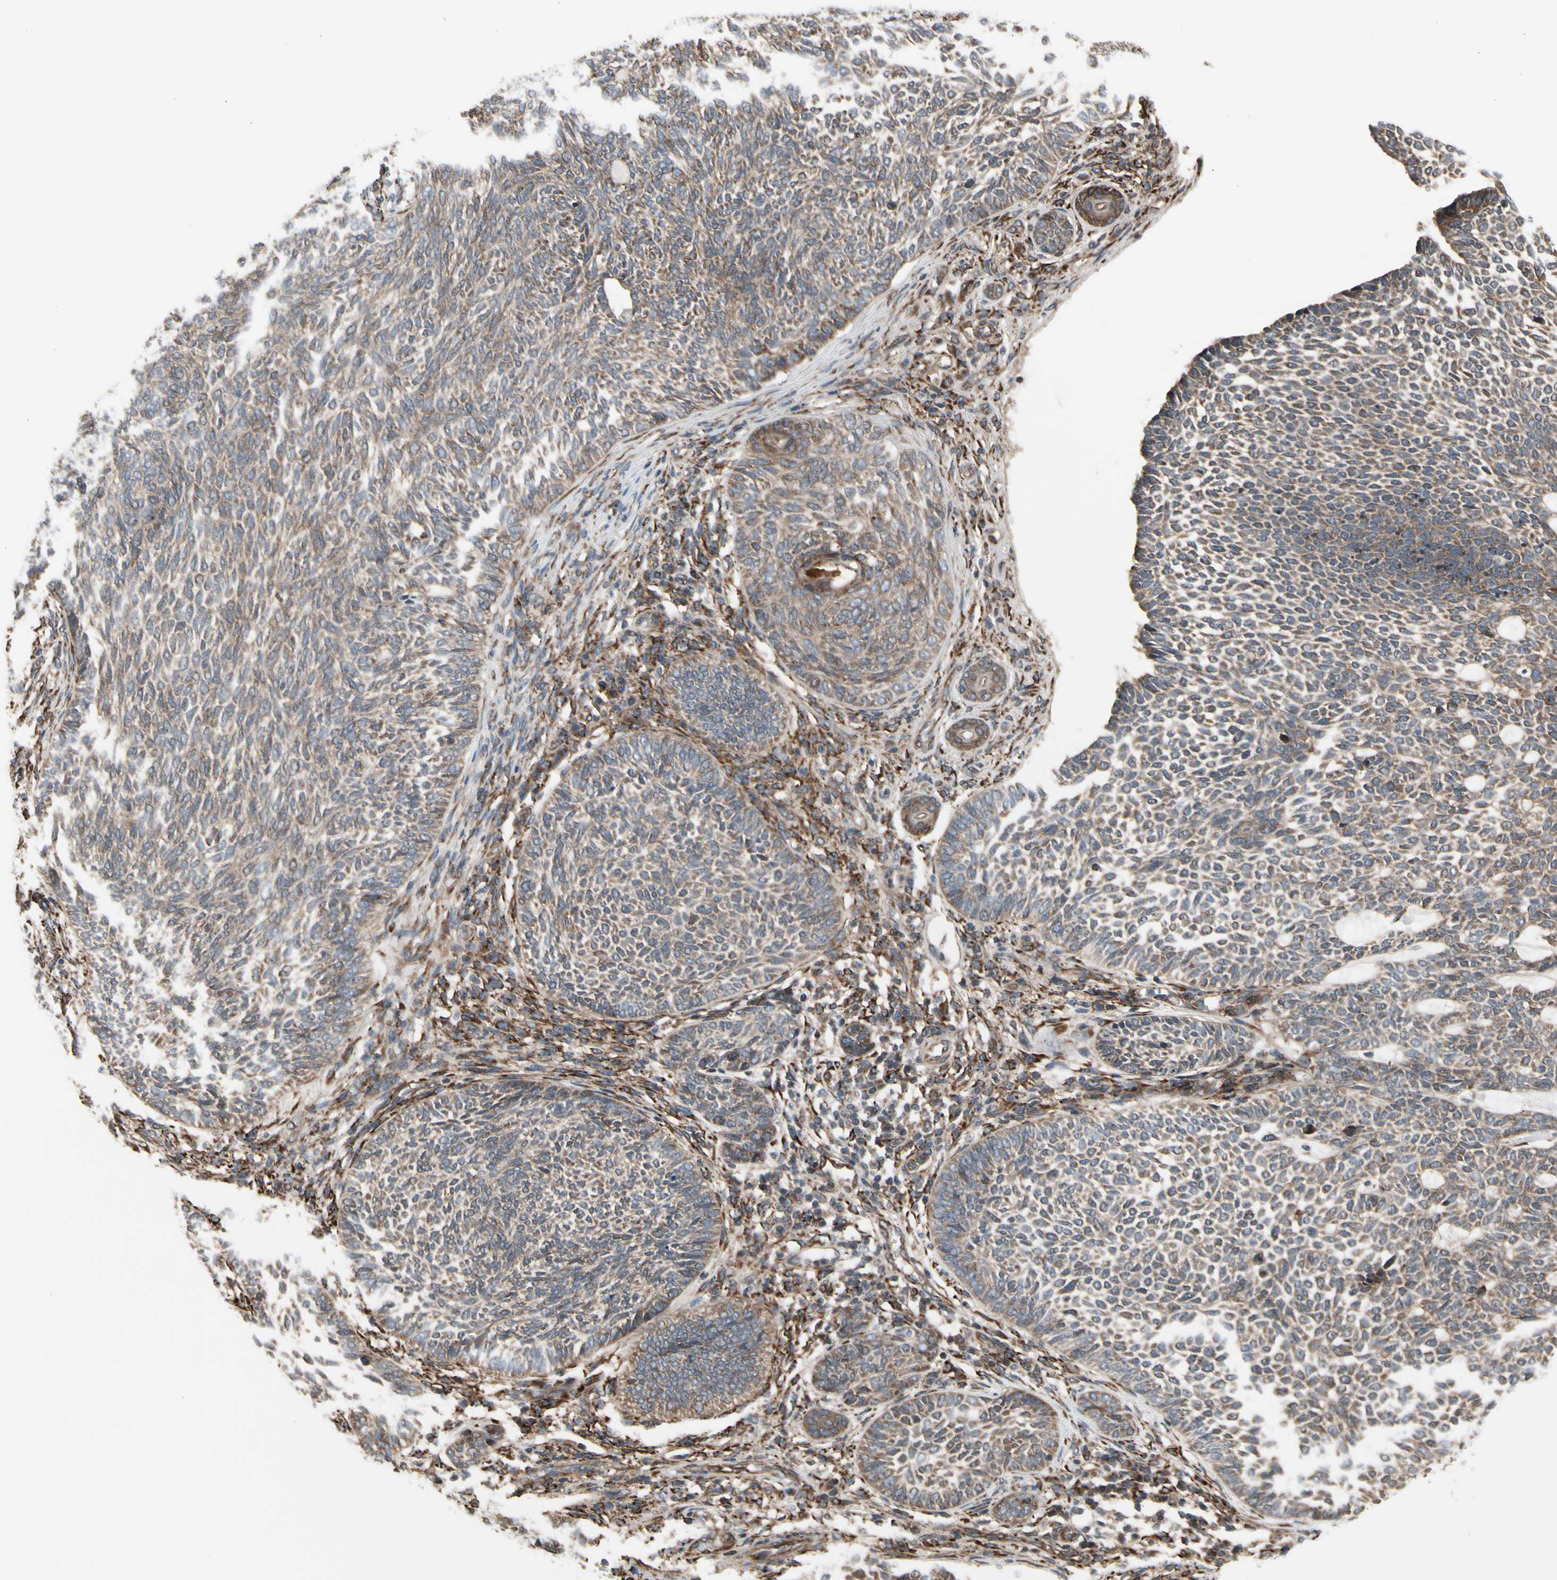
{"staining": {"intensity": "moderate", "quantity": ">75%", "location": "cytoplasmic/membranous"}, "tissue": "skin cancer", "cell_type": "Tumor cells", "image_type": "cancer", "snomed": [{"axis": "morphology", "description": "Basal cell carcinoma"}, {"axis": "topography", "description": "Skin"}], "caption": "The photomicrograph reveals a brown stain indicating the presence of a protein in the cytoplasmic/membranous of tumor cells in skin basal cell carcinoma.", "gene": "SLC39A9", "patient": {"sex": "male", "age": 87}}